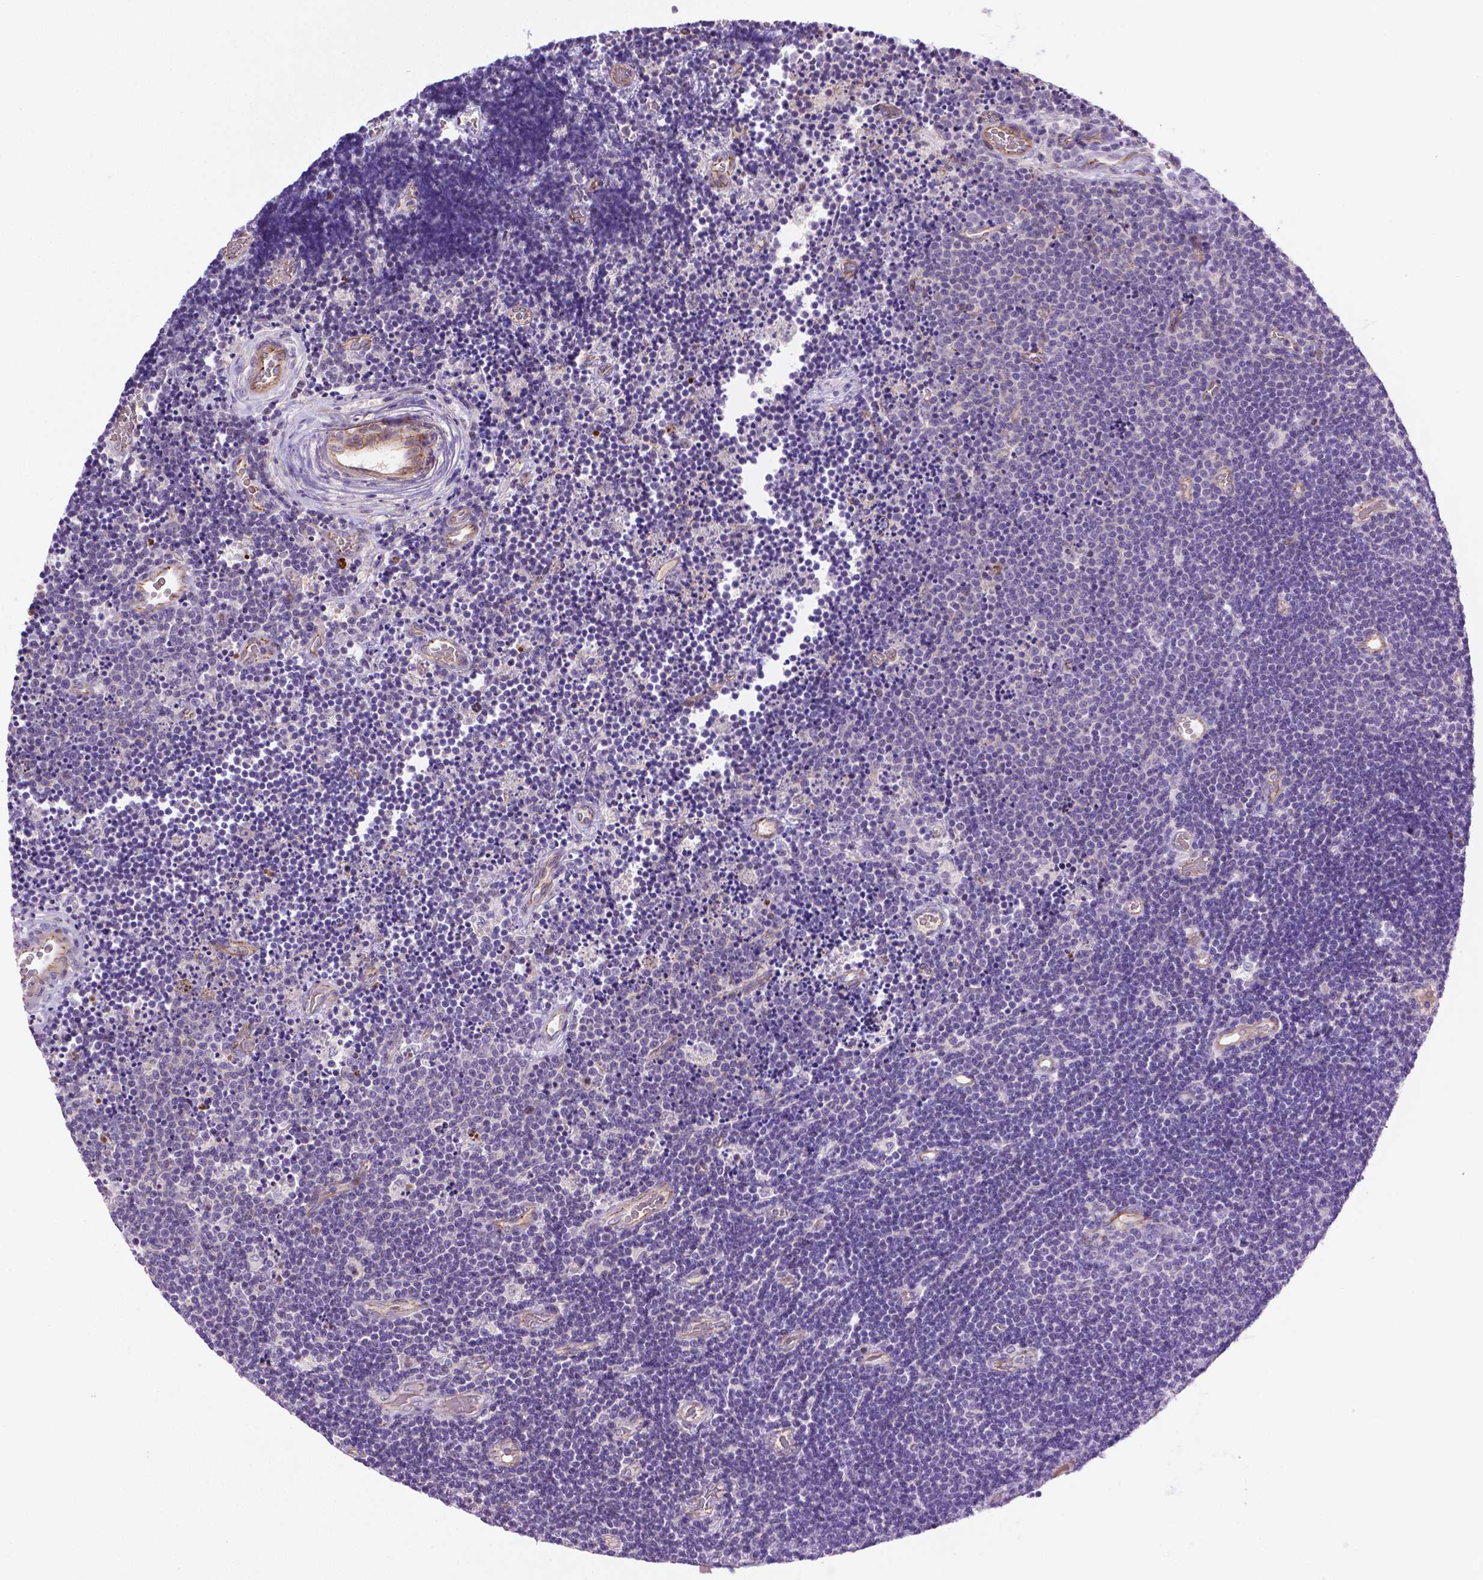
{"staining": {"intensity": "negative", "quantity": "none", "location": "none"}, "tissue": "lymphoma", "cell_type": "Tumor cells", "image_type": "cancer", "snomed": [{"axis": "morphology", "description": "Malignant lymphoma, non-Hodgkin's type, Low grade"}, {"axis": "topography", "description": "Brain"}], "caption": "An immunohistochemistry histopathology image of lymphoma is shown. There is no staining in tumor cells of lymphoma.", "gene": "CCER2", "patient": {"sex": "female", "age": 66}}